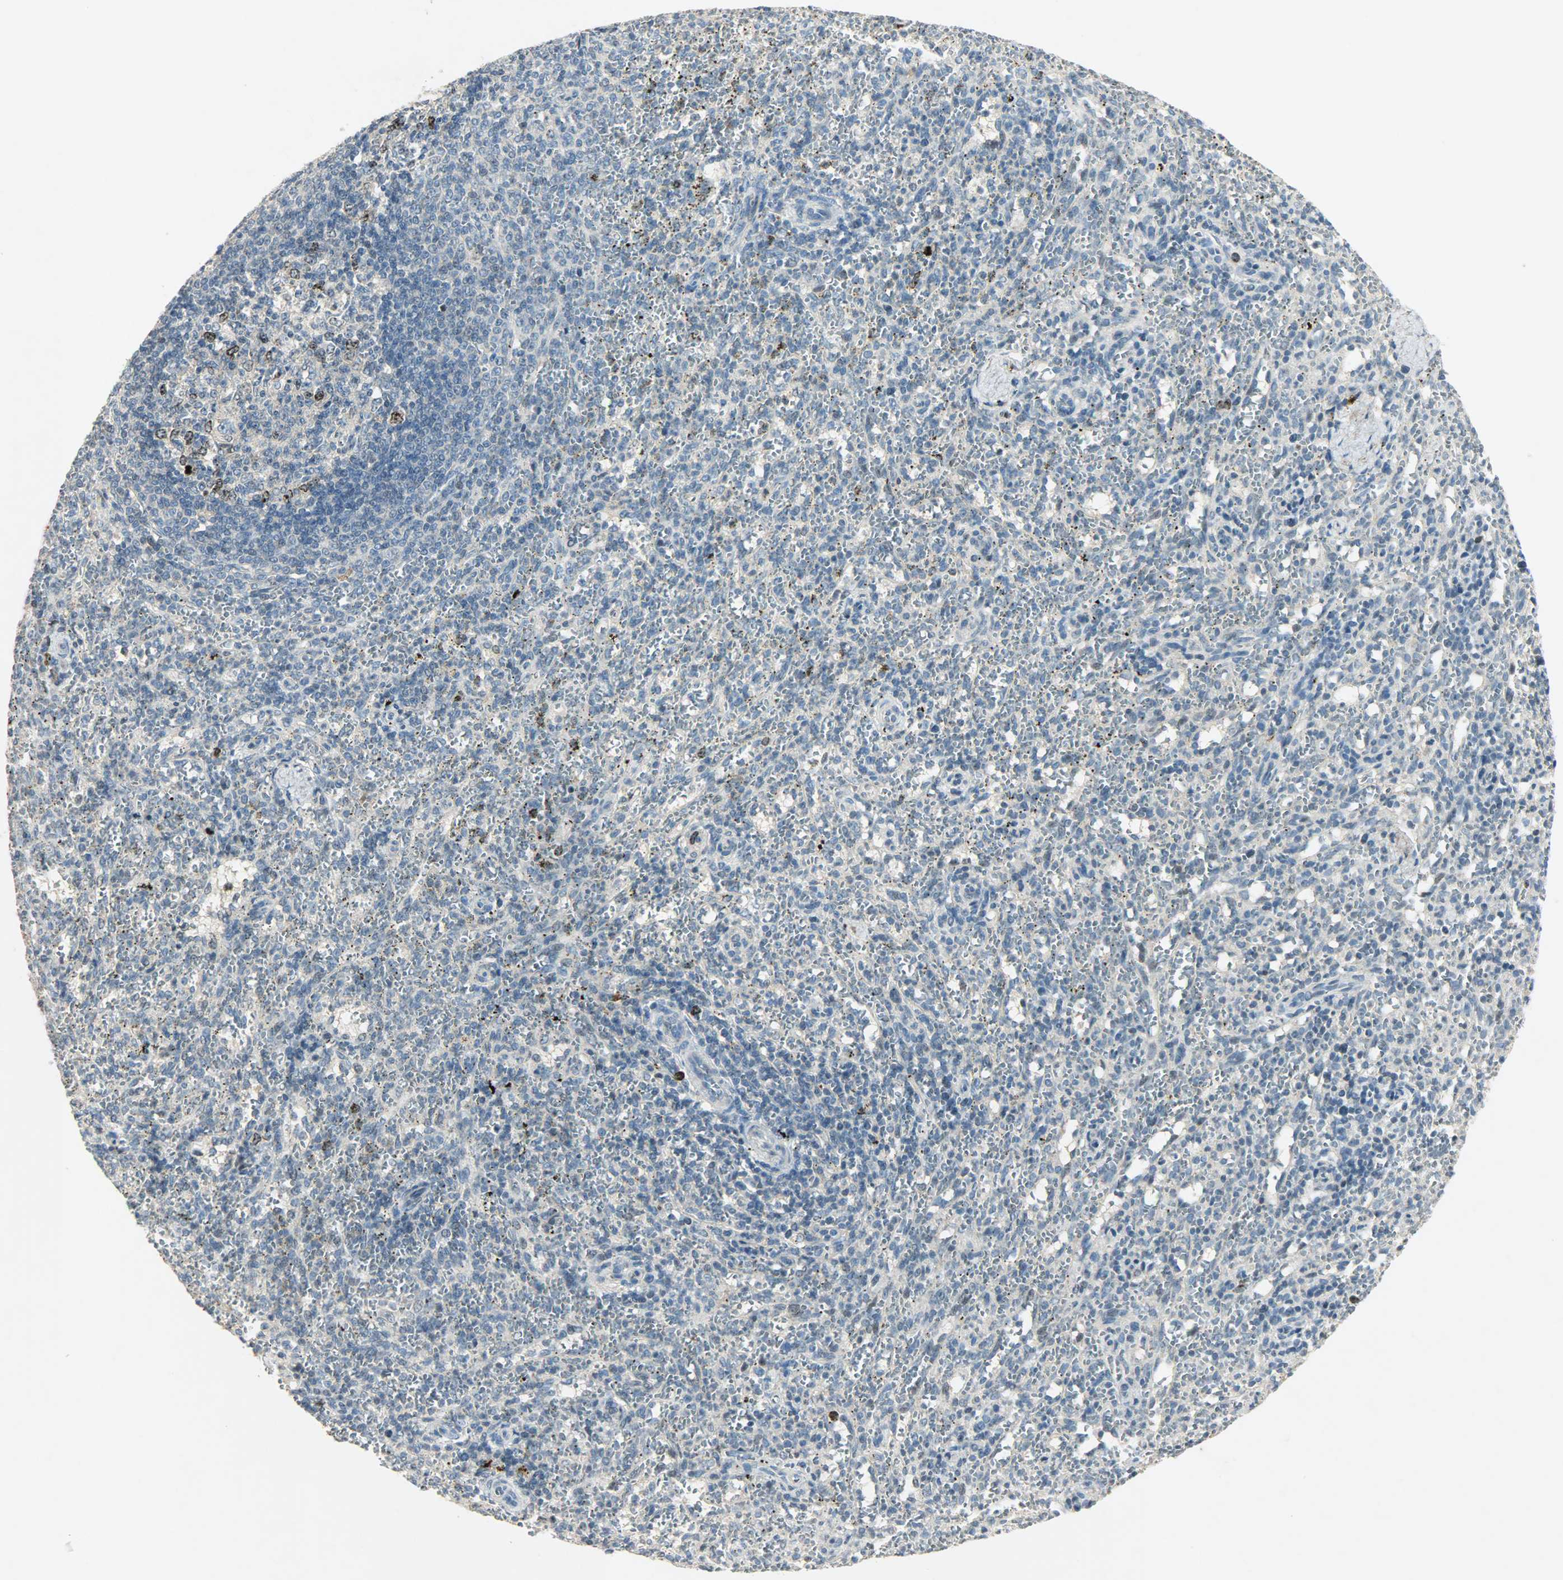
{"staining": {"intensity": "weak", "quantity": "<25%", "location": "nuclear"}, "tissue": "spleen", "cell_type": "Cells in red pulp", "image_type": "normal", "snomed": [{"axis": "morphology", "description": "Normal tissue, NOS"}, {"axis": "topography", "description": "Spleen"}], "caption": "Photomicrograph shows no protein positivity in cells in red pulp of unremarkable spleen.", "gene": "AURKB", "patient": {"sex": "female", "age": 10}}